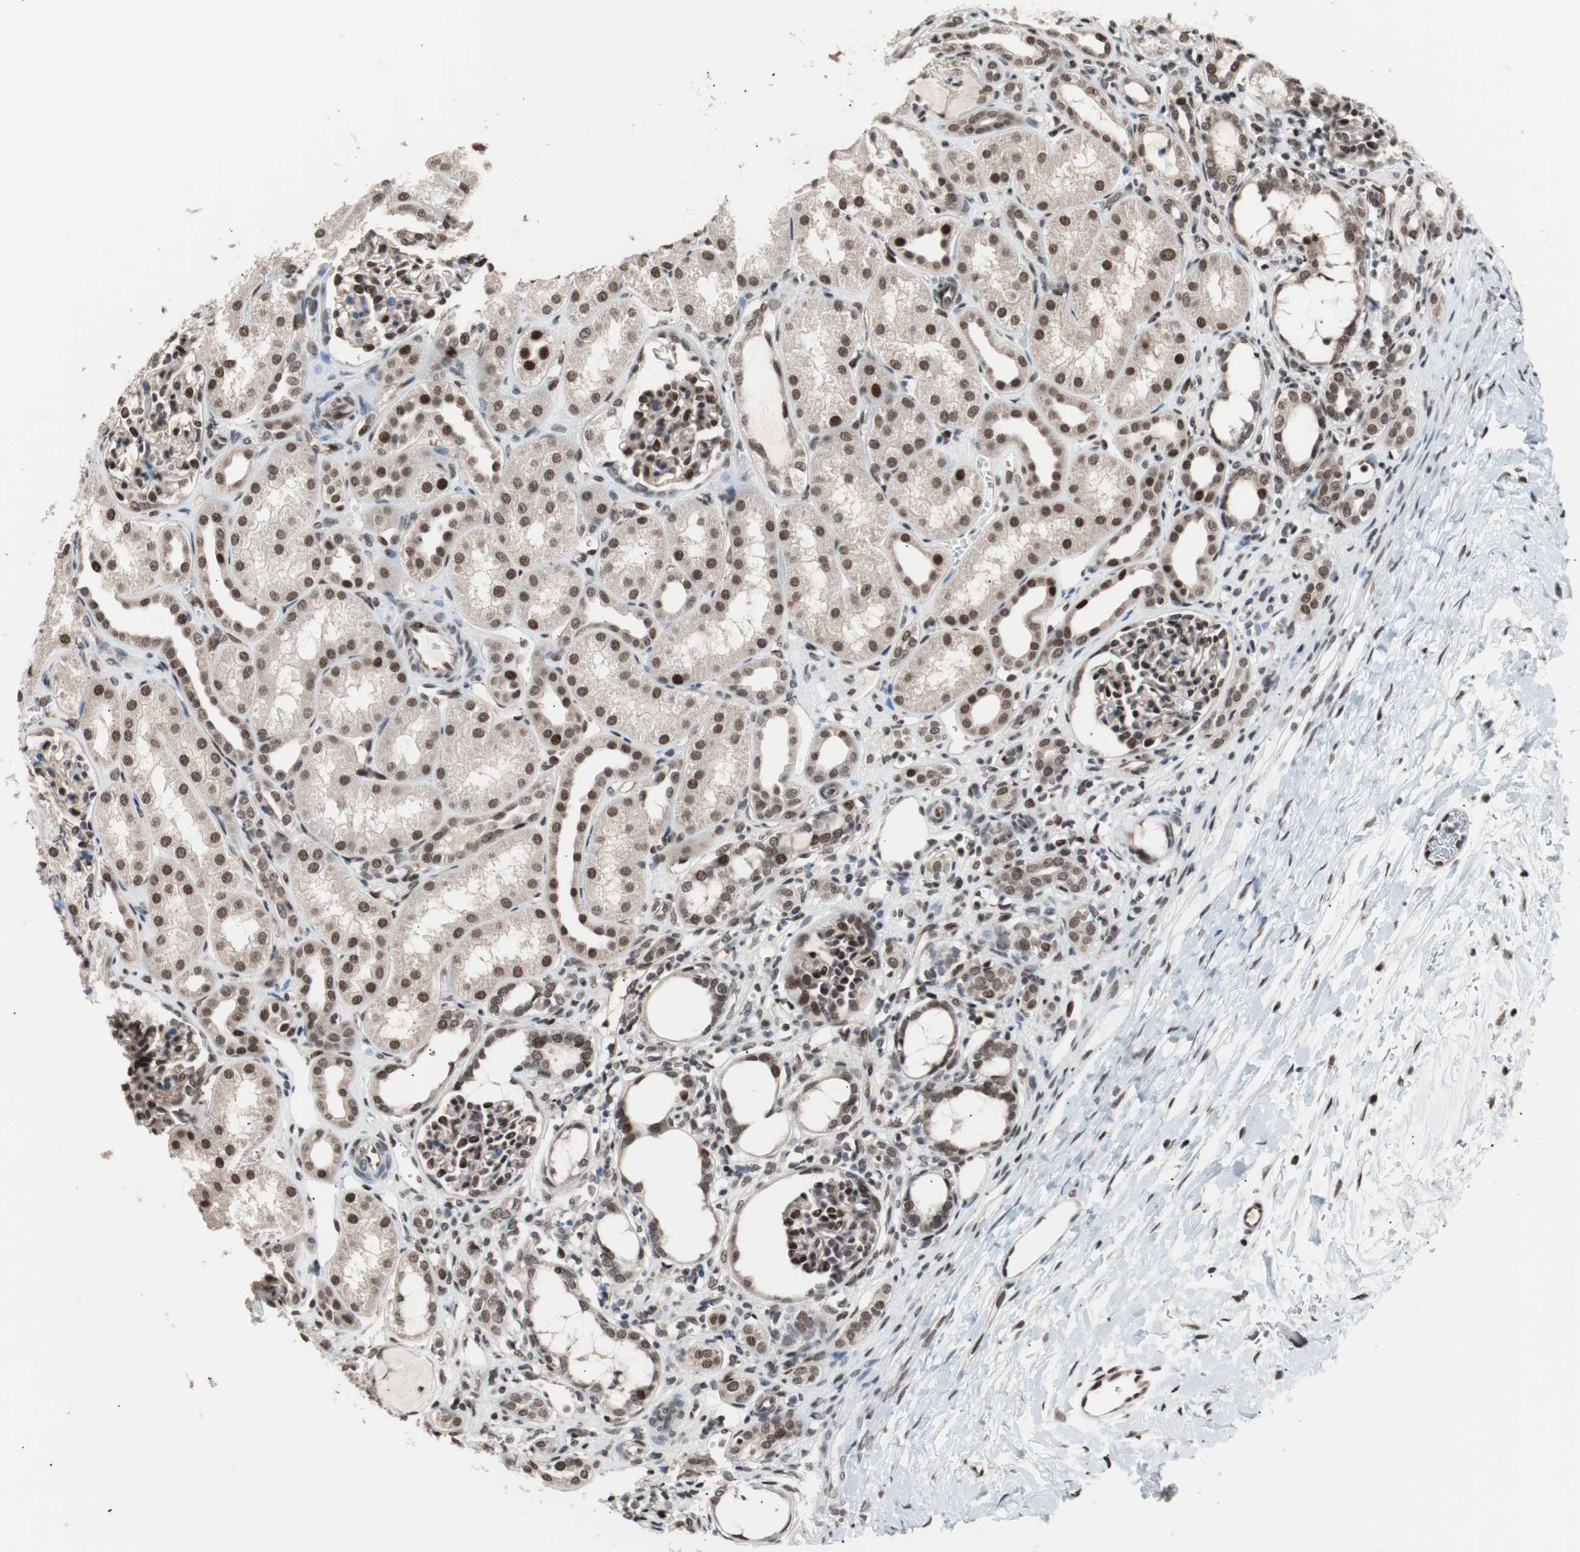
{"staining": {"intensity": "moderate", "quantity": ">75%", "location": "nuclear"}, "tissue": "kidney", "cell_type": "Cells in glomeruli", "image_type": "normal", "snomed": [{"axis": "morphology", "description": "Normal tissue, NOS"}, {"axis": "topography", "description": "Kidney"}], "caption": "Immunohistochemistry (IHC) micrograph of normal kidney stained for a protein (brown), which reveals medium levels of moderate nuclear staining in about >75% of cells in glomeruli.", "gene": "POGZ", "patient": {"sex": "male", "age": 7}}